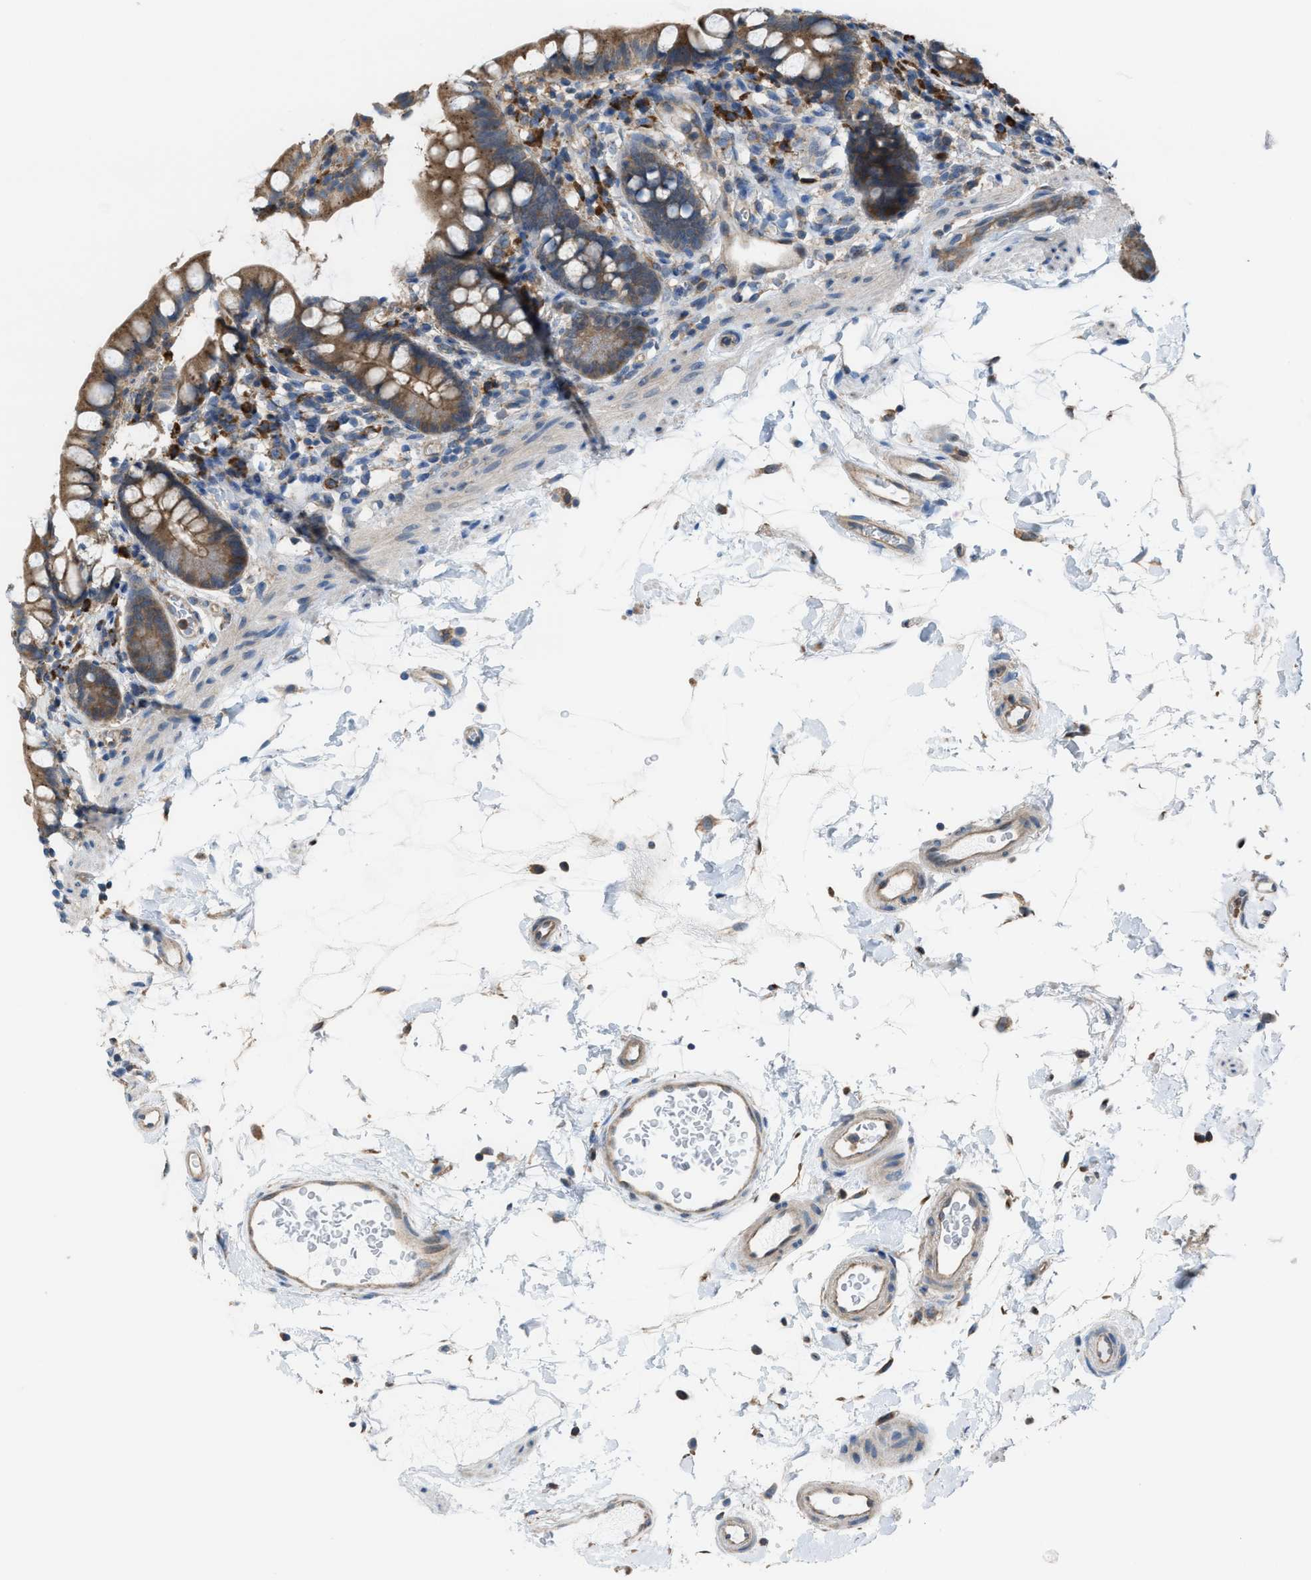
{"staining": {"intensity": "moderate", "quantity": ">75%", "location": "cytoplasmic/membranous"}, "tissue": "small intestine", "cell_type": "Glandular cells", "image_type": "normal", "snomed": [{"axis": "morphology", "description": "Normal tissue, NOS"}, {"axis": "topography", "description": "Small intestine"}], "caption": "A brown stain highlights moderate cytoplasmic/membranous positivity of a protein in glandular cells of unremarkable human small intestine. Nuclei are stained in blue.", "gene": "PLAA", "patient": {"sex": "female", "age": 84}}